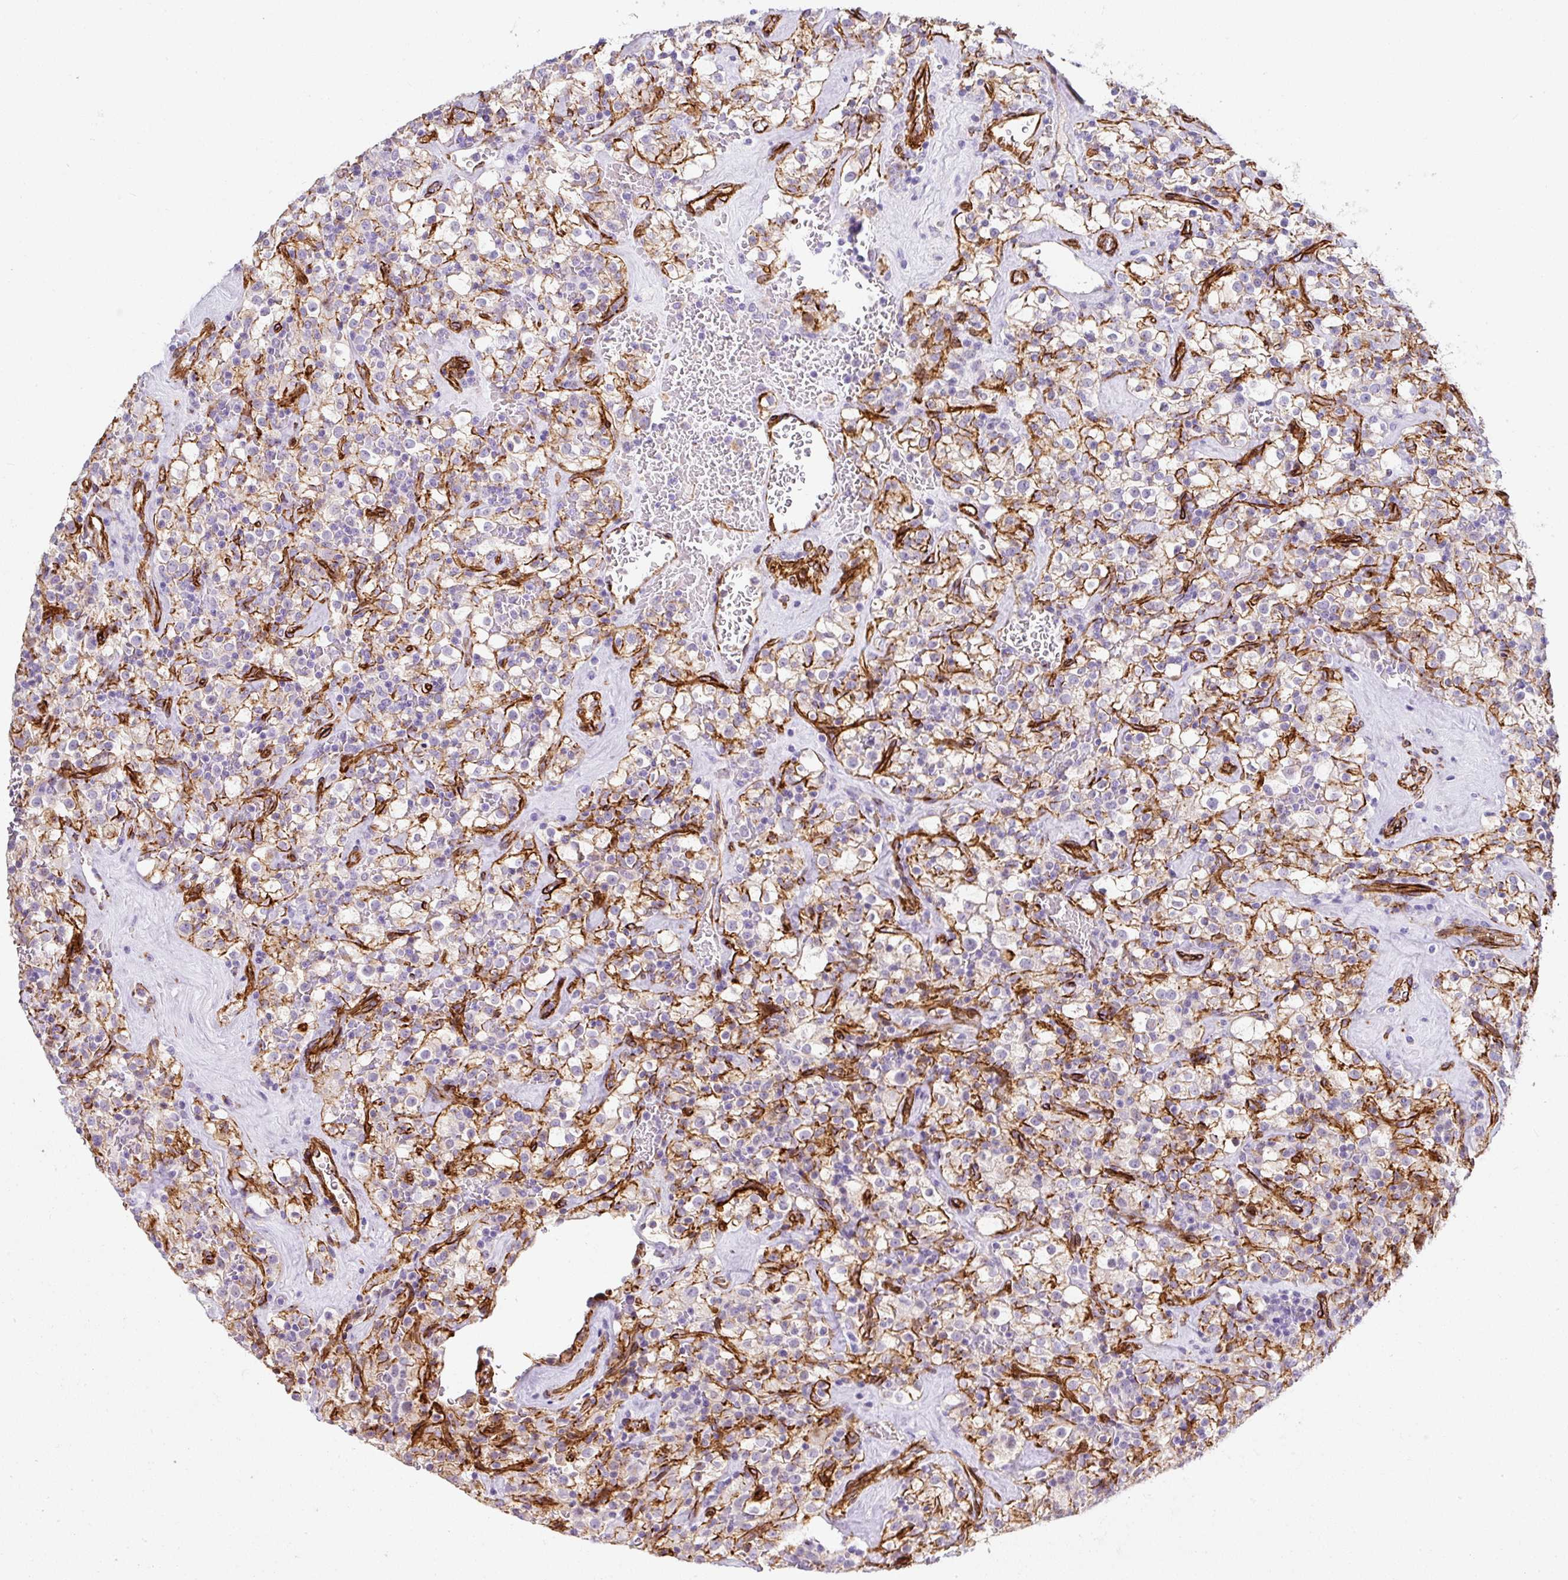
{"staining": {"intensity": "moderate", "quantity": "<25%", "location": "cytoplasmic/membranous"}, "tissue": "renal cancer", "cell_type": "Tumor cells", "image_type": "cancer", "snomed": [{"axis": "morphology", "description": "Adenocarcinoma, NOS"}, {"axis": "topography", "description": "Kidney"}], "caption": "A high-resolution histopathology image shows IHC staining of renal adenocarcinoma, which displays moderate cytoplasmic/membranous positivity in about <25% of tumor cells.", "gene": "SLC25A17", "patient": {"sex": "female", "age": 74}}